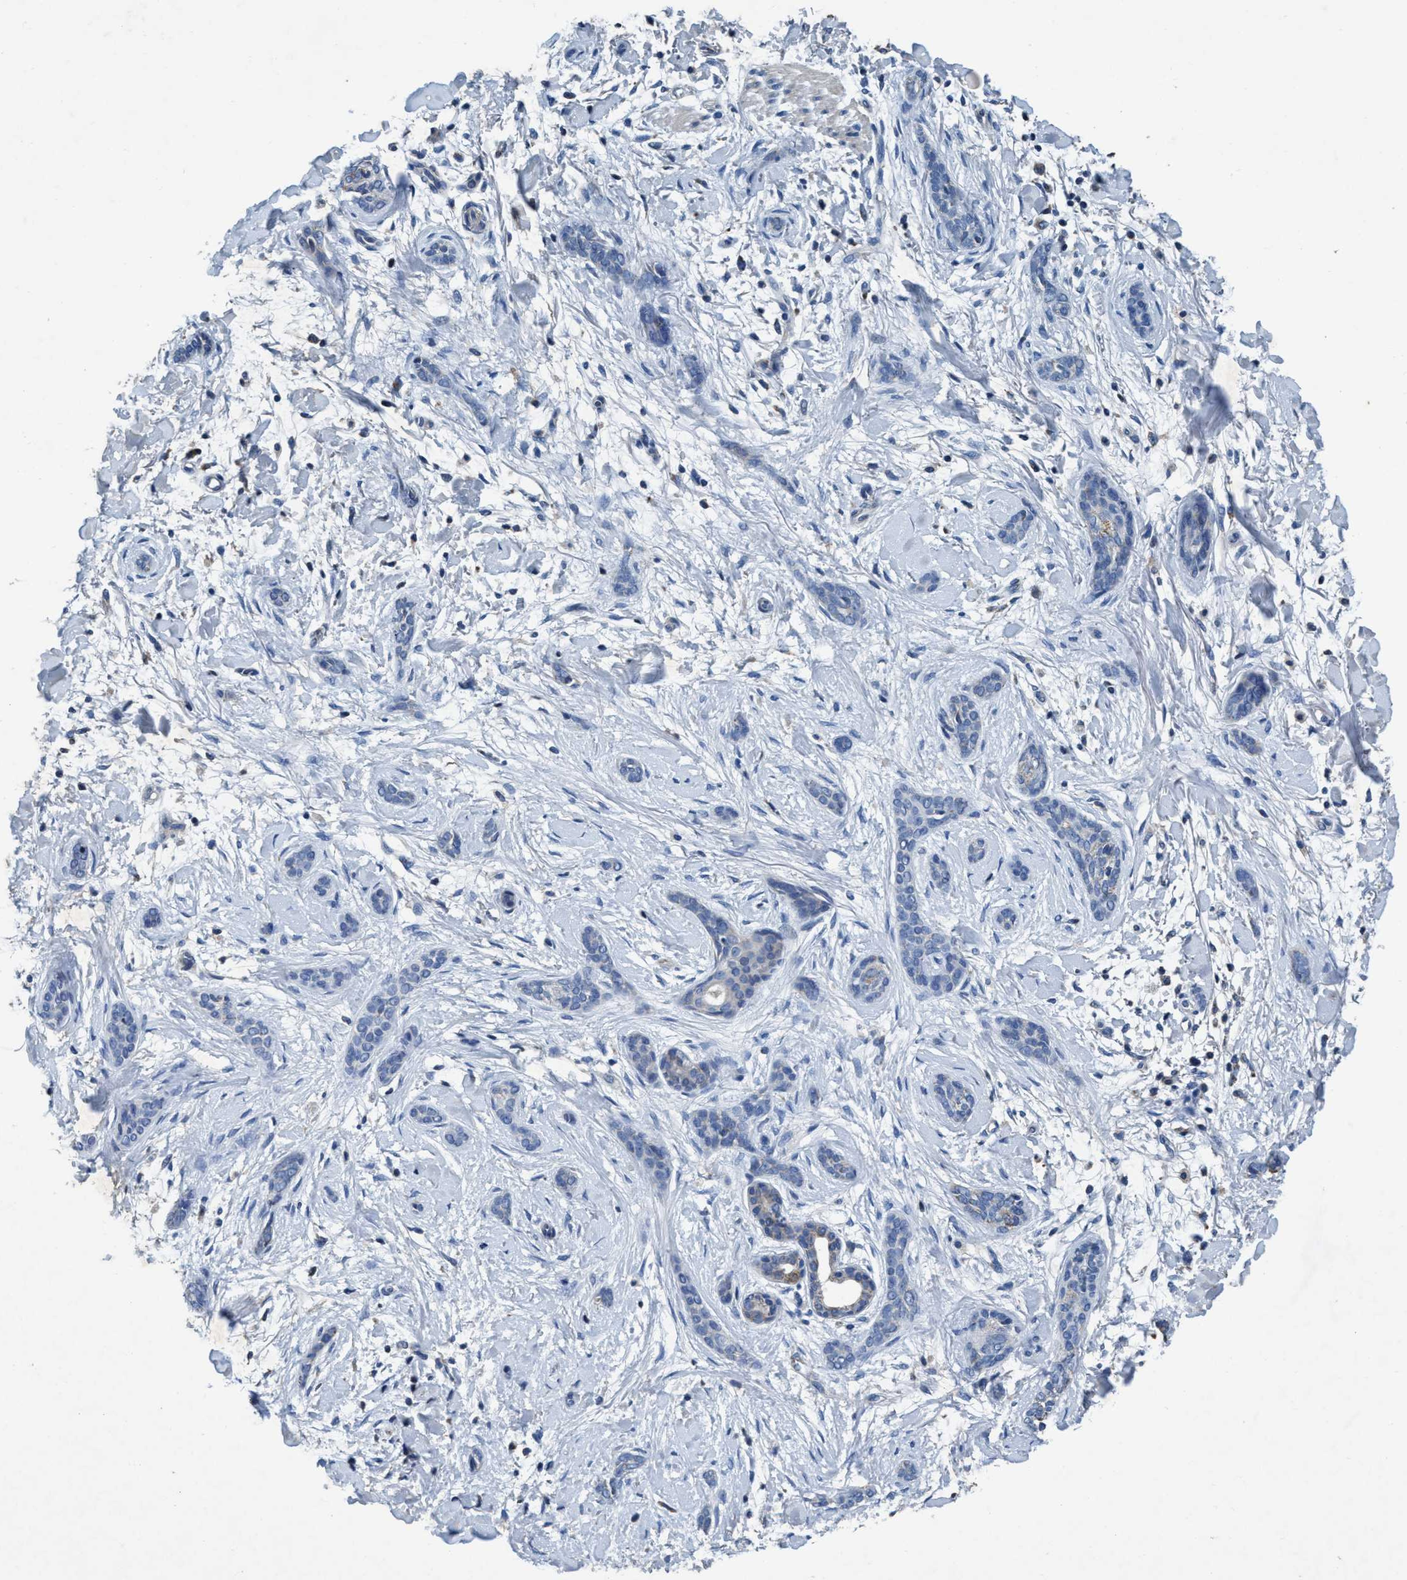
{"staining": {"intensity": "negative", "quantity": "none", "location": "none"}, "tissue": "skin cancer", "cell_type": "Tumor cells", "image_type": "cancer", "snomed": [{"axis": "morphology", "description": "Basal cell carcinoma"}, {"axis": "morphology", "description": "Adnexal tumor, benign"}, {"axis": "topography", "description": "Skin"}], "caption": "Tumor cells show no significant protein expression in skin basal cell carcinoma.", "gene": "ANKFN1", "patient": {"sex": "female", "age": 42}}